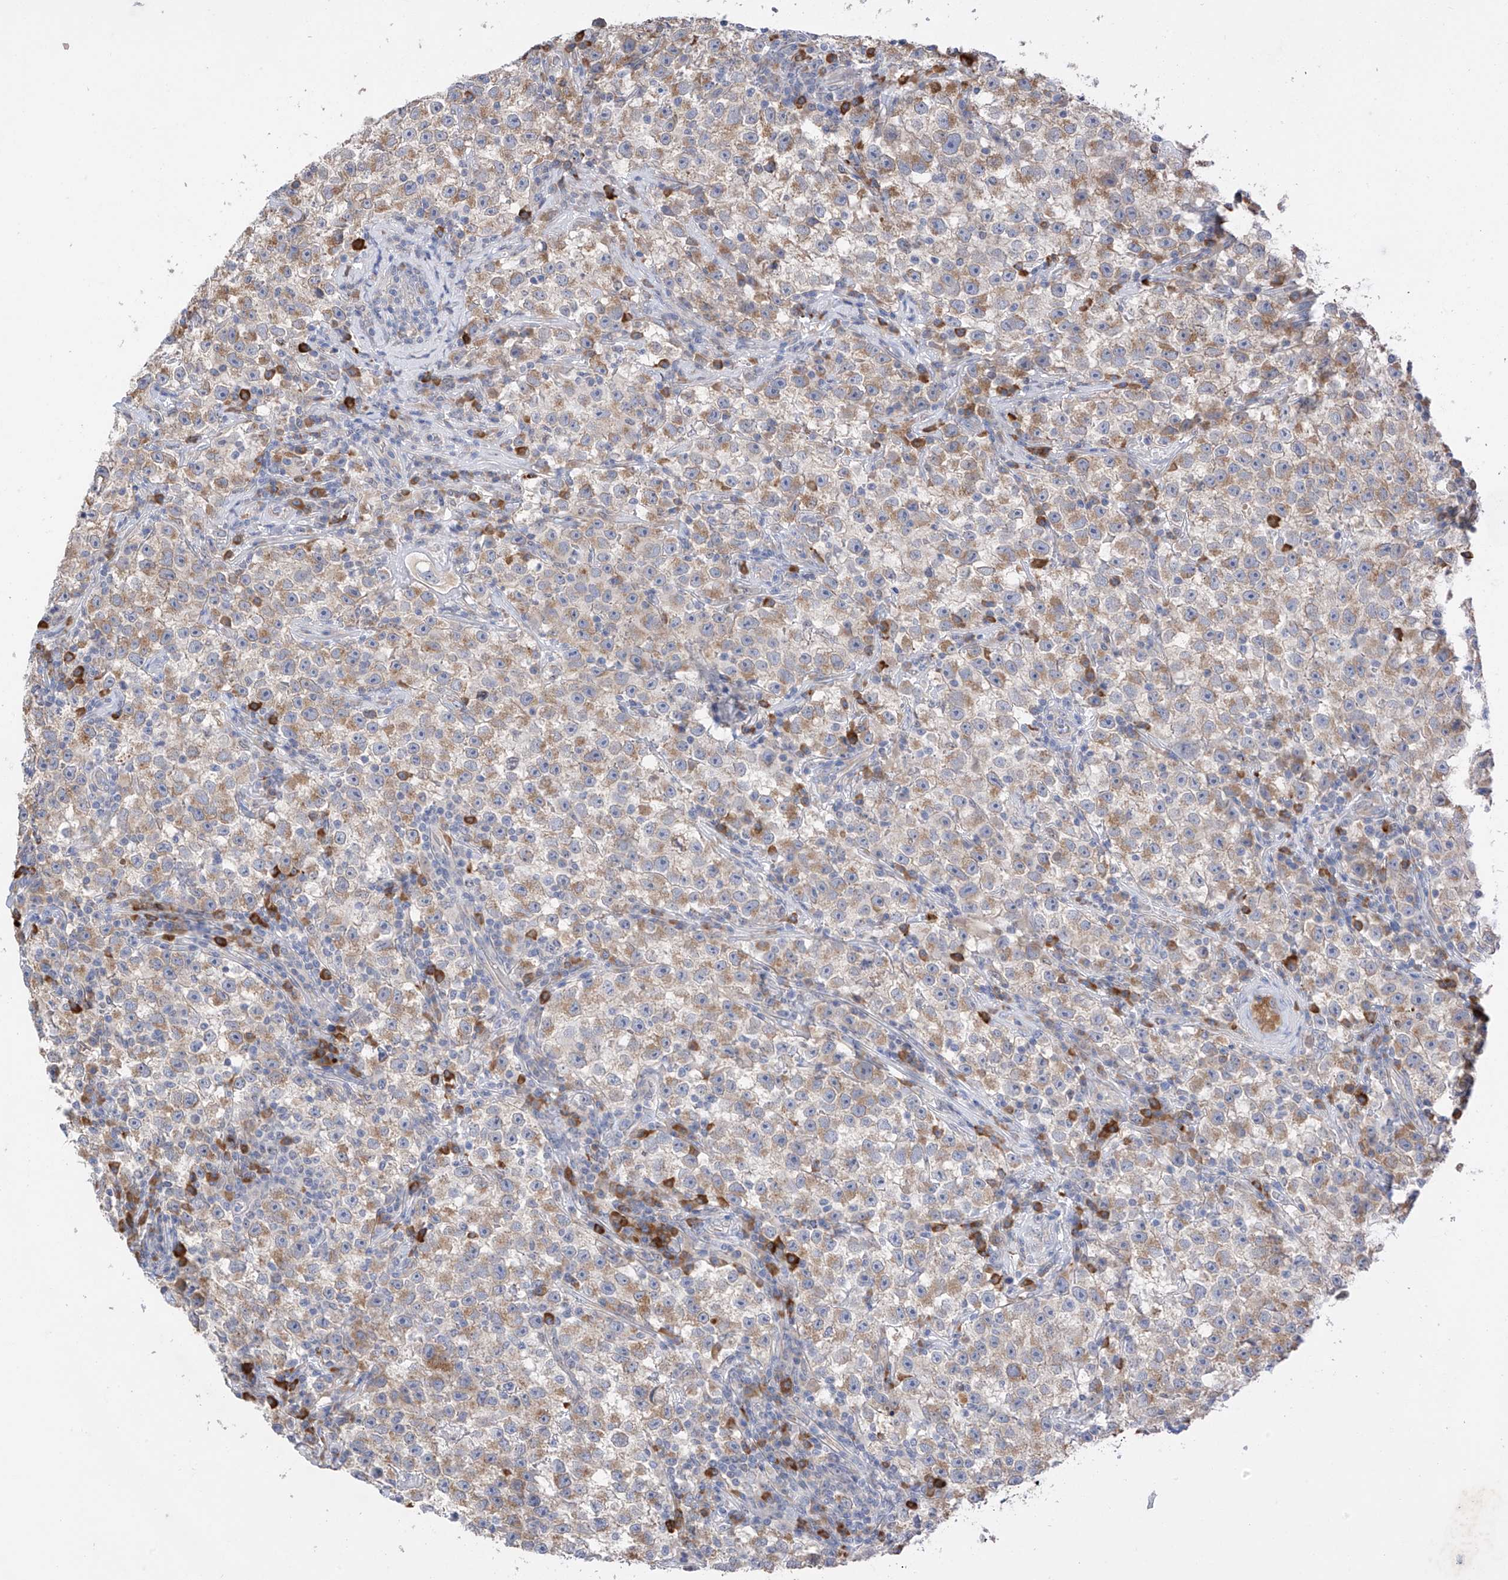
{"staining": {"intensity": "weak", "quantity": ">75%", "location": "cytoplasmic/membranous"}, "tissue": "testis cancer", "cell_type": "Tumor cells", "image_type": "cancer", "snomed": [{"axis": "morphology", "description": "Seminoma, NOS"}, {"axis": "topography", "description": "Testis"}], "caption": "Testis seminoma tissue displays weak cytoplasmic/membranous expression in approximately >75% of tumor cells", "gene": "REC8", "patient": {"sex": "male", "age": 22}}